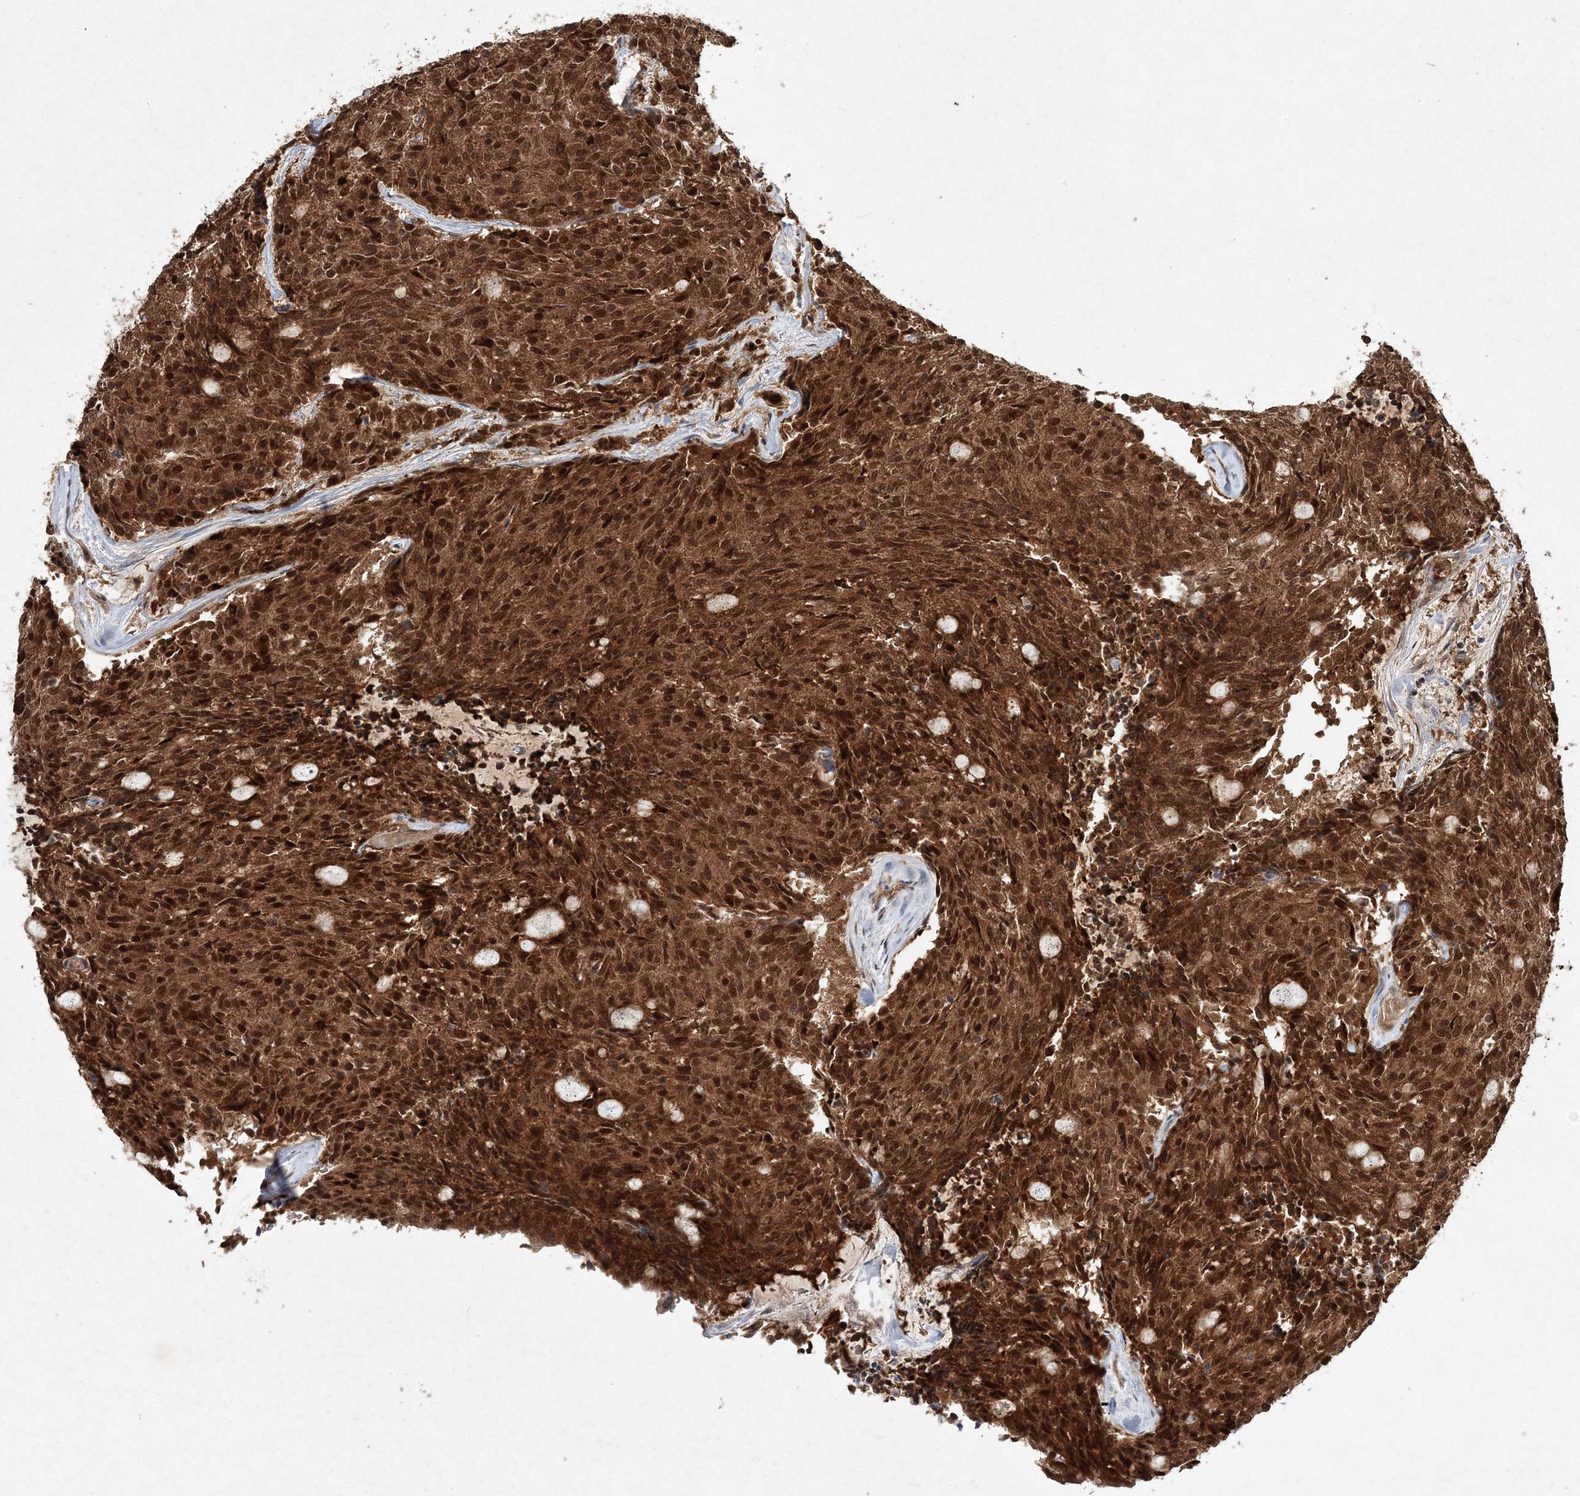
{"staining": {"intensity": "strong", "quantity": ">75%", "location": "cytoplasmic/membranous,nuclear"}, "tissue": "carcinoid", "cell_type": "Tumor cells", "image_type": "cancer", "snomed": [{"axis": "morphology", "description": "Carcinoid, malignant, NOS"}, {"axis": "topography", "description": "Pancreas"}], "caption": "IHC of carcinoid reveals high levels of strong cytoplasmic/membranous and nuclear expression in approximately >75% of tumor cells. The staining was performed using DAB (3,3'-diaminobenzidine) to visualize the protein expression in brown, while the nuclei were stained in blue with hematoxylin (Magnification: 20x).", "gene": "NIF3L1", "patient": {"sex": "female", "age": 54}}